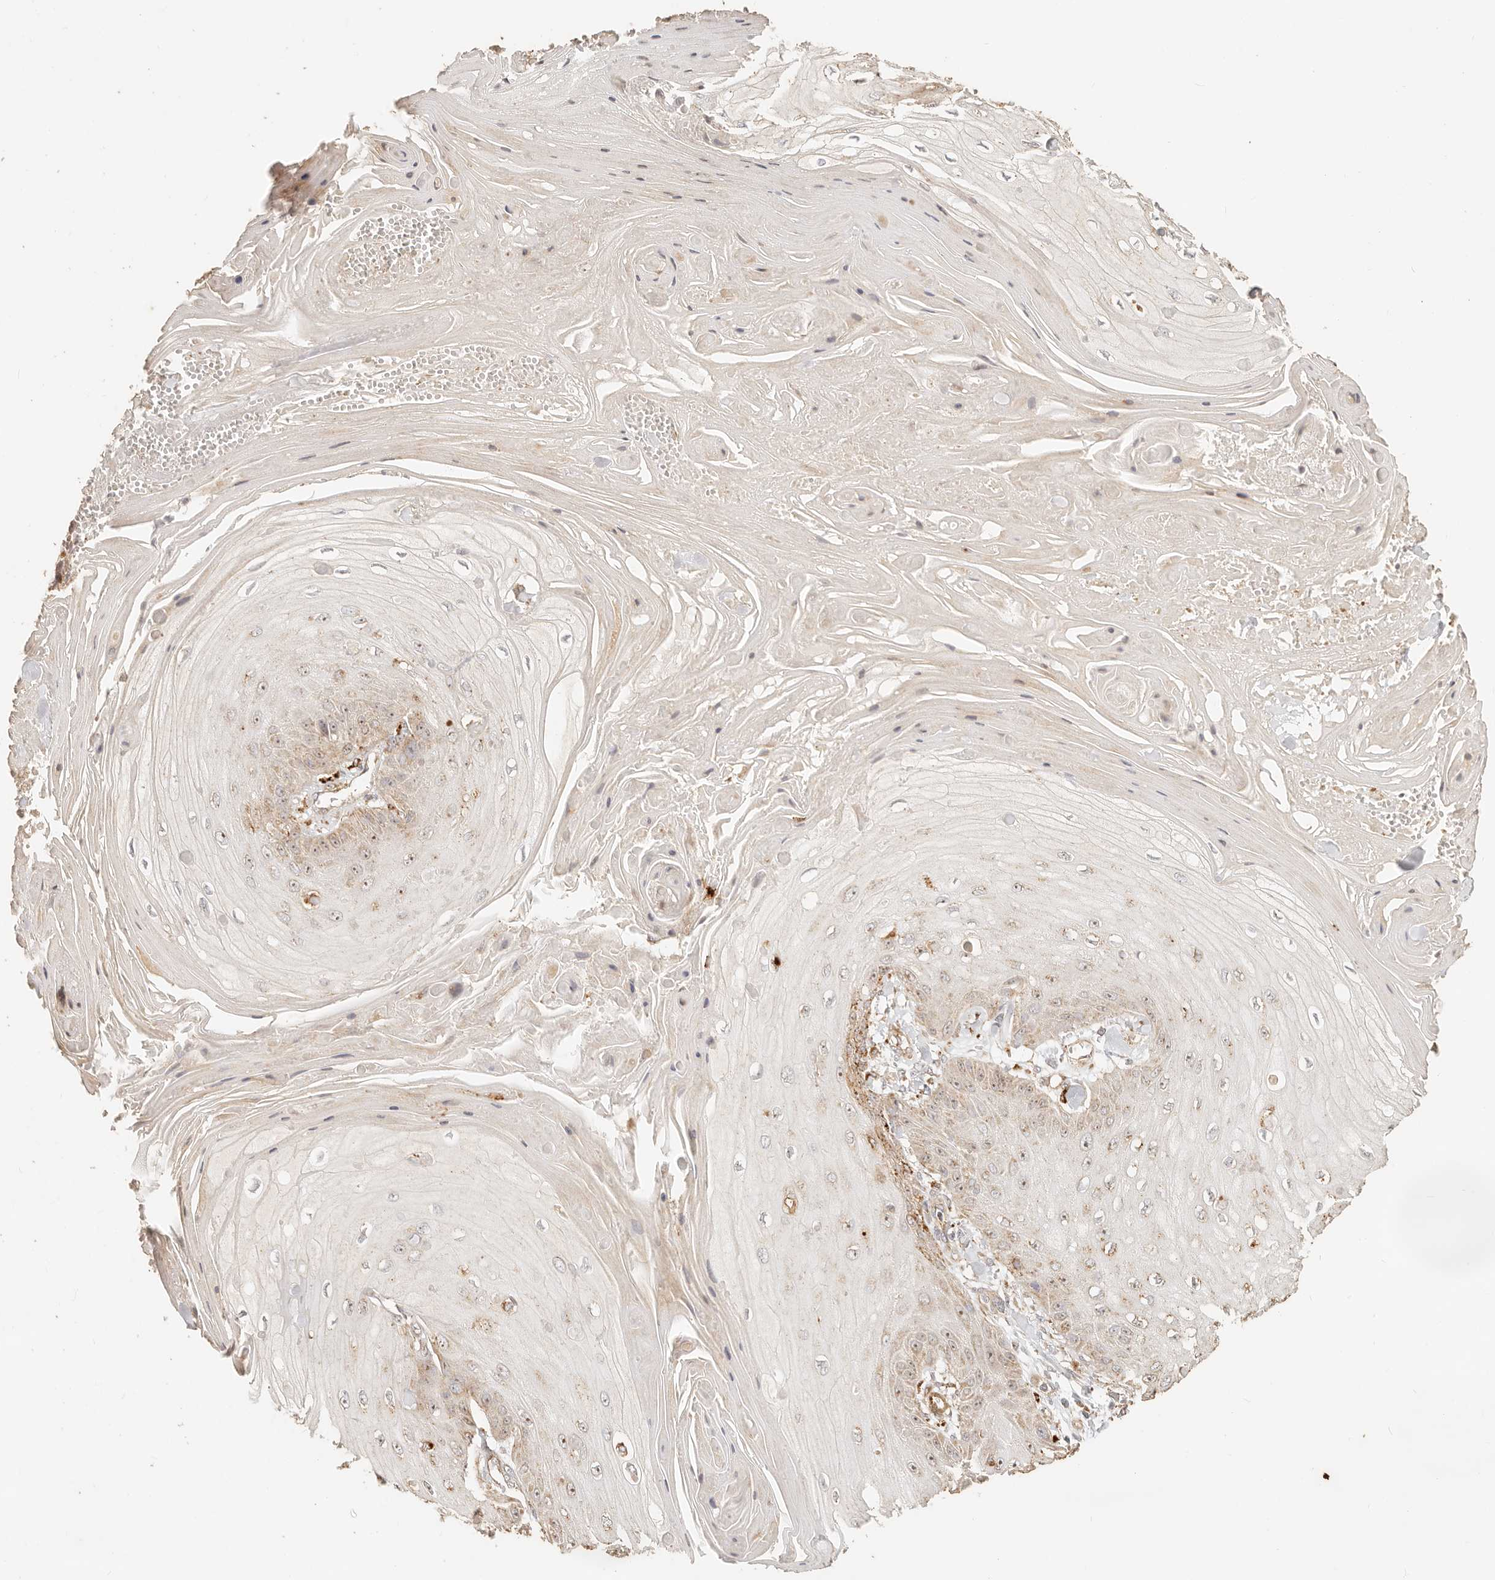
{"staining": {"intensity": "moderate", "quantity": "<25%", "location": "cytoplasmic/membranous,nuclear"}, "tissue": "skin cancer", "cell_type": "Tumor cells", "image_type": "cancer", "snomed": [{"axis": "morphology", "description": "Squamous cell carcinoma, NOS"}, {"axis": "topography", "description": "Skin"}], "caption": "Immunohistochemistry (IHC) (DAB) staining of skin cancer displays moderate cytoplasmic/membranous and nuclear protein staining in about <25% of tumor cells.", "gene": "PTPN22", "patient": {"sex": "male", "age": 74}}